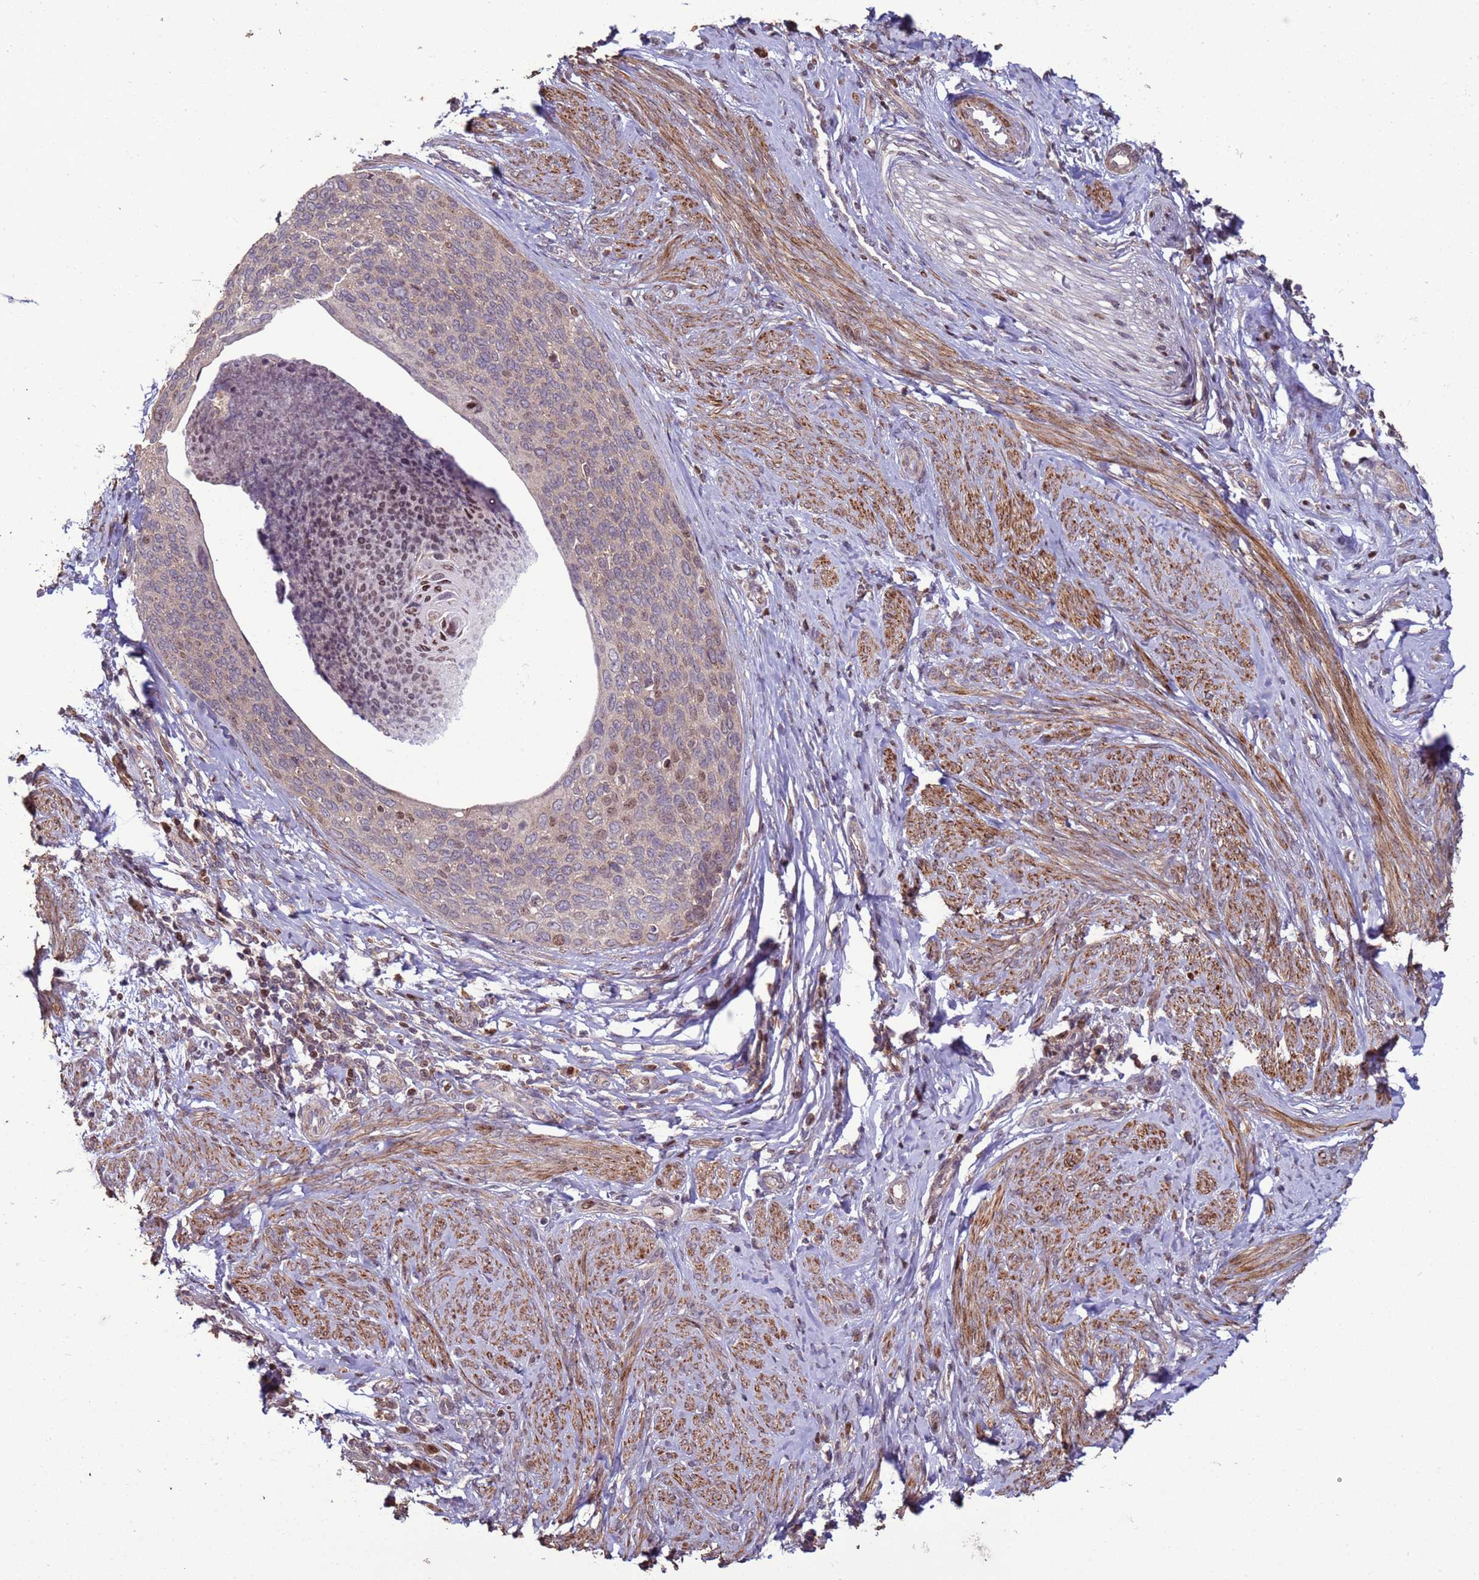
{"staining": {"intensity": "weak", "quantity": "<25%", "location": "nuclear"}, "tissue": "cervical cancer", "cell_type": "Tumor cells", "image_type": "cancer", "snomed": [{"axis": "morphology", "description": "Squamous cell carcinoma, NOS"}, {"axis": "topography", "description": "Cervix"}], "caption": "Immunohistochemistry photomicrograph of human squamous cell carcinoma (cervical) stained for a protein (brown), which demonstrates no staining in tumor cells.", "gene": "HGH1", "patient": {"sex": "female", "age": 80}}